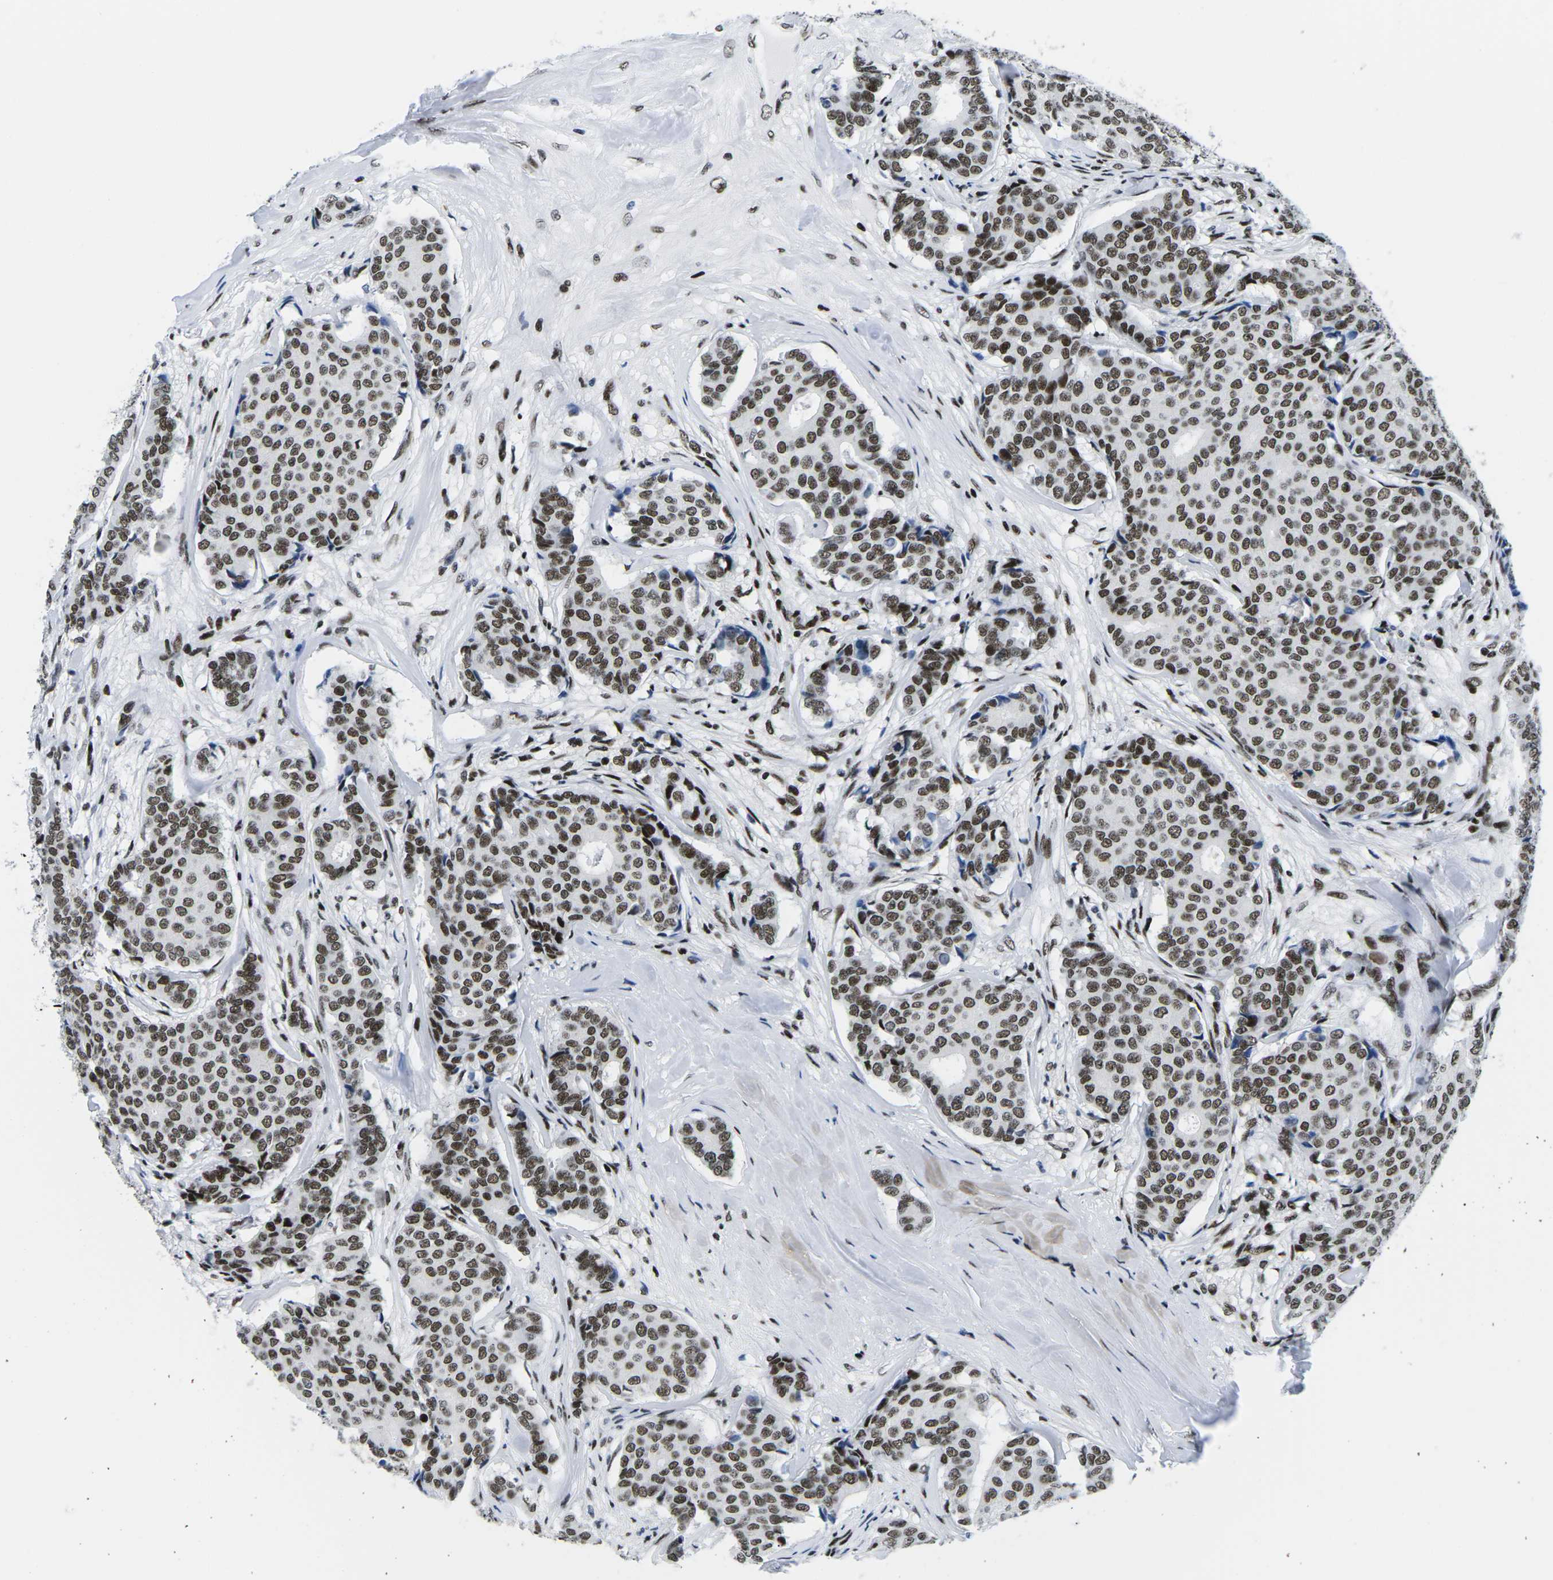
{"staining": {"intensity": "moderate", "quantity": ">75%", "location": "nuclear"}, "tissue": "breast cancer", "cell_type": "Tumor cells", "image_type": "cancer", "snomed": [{"axis": "morphology", "description": "Duct carcinoma"}, {"axis": "topography", "description": "Breast"}], "caption": "Protein staining of breast cancer tissue displays moderate nuclear expression in approximately >75% of tumor cells. (IHC, brightfield microscopy, high magnification).", "gene": "ATF1", "patient": {"sex": "female", "age": 75}}